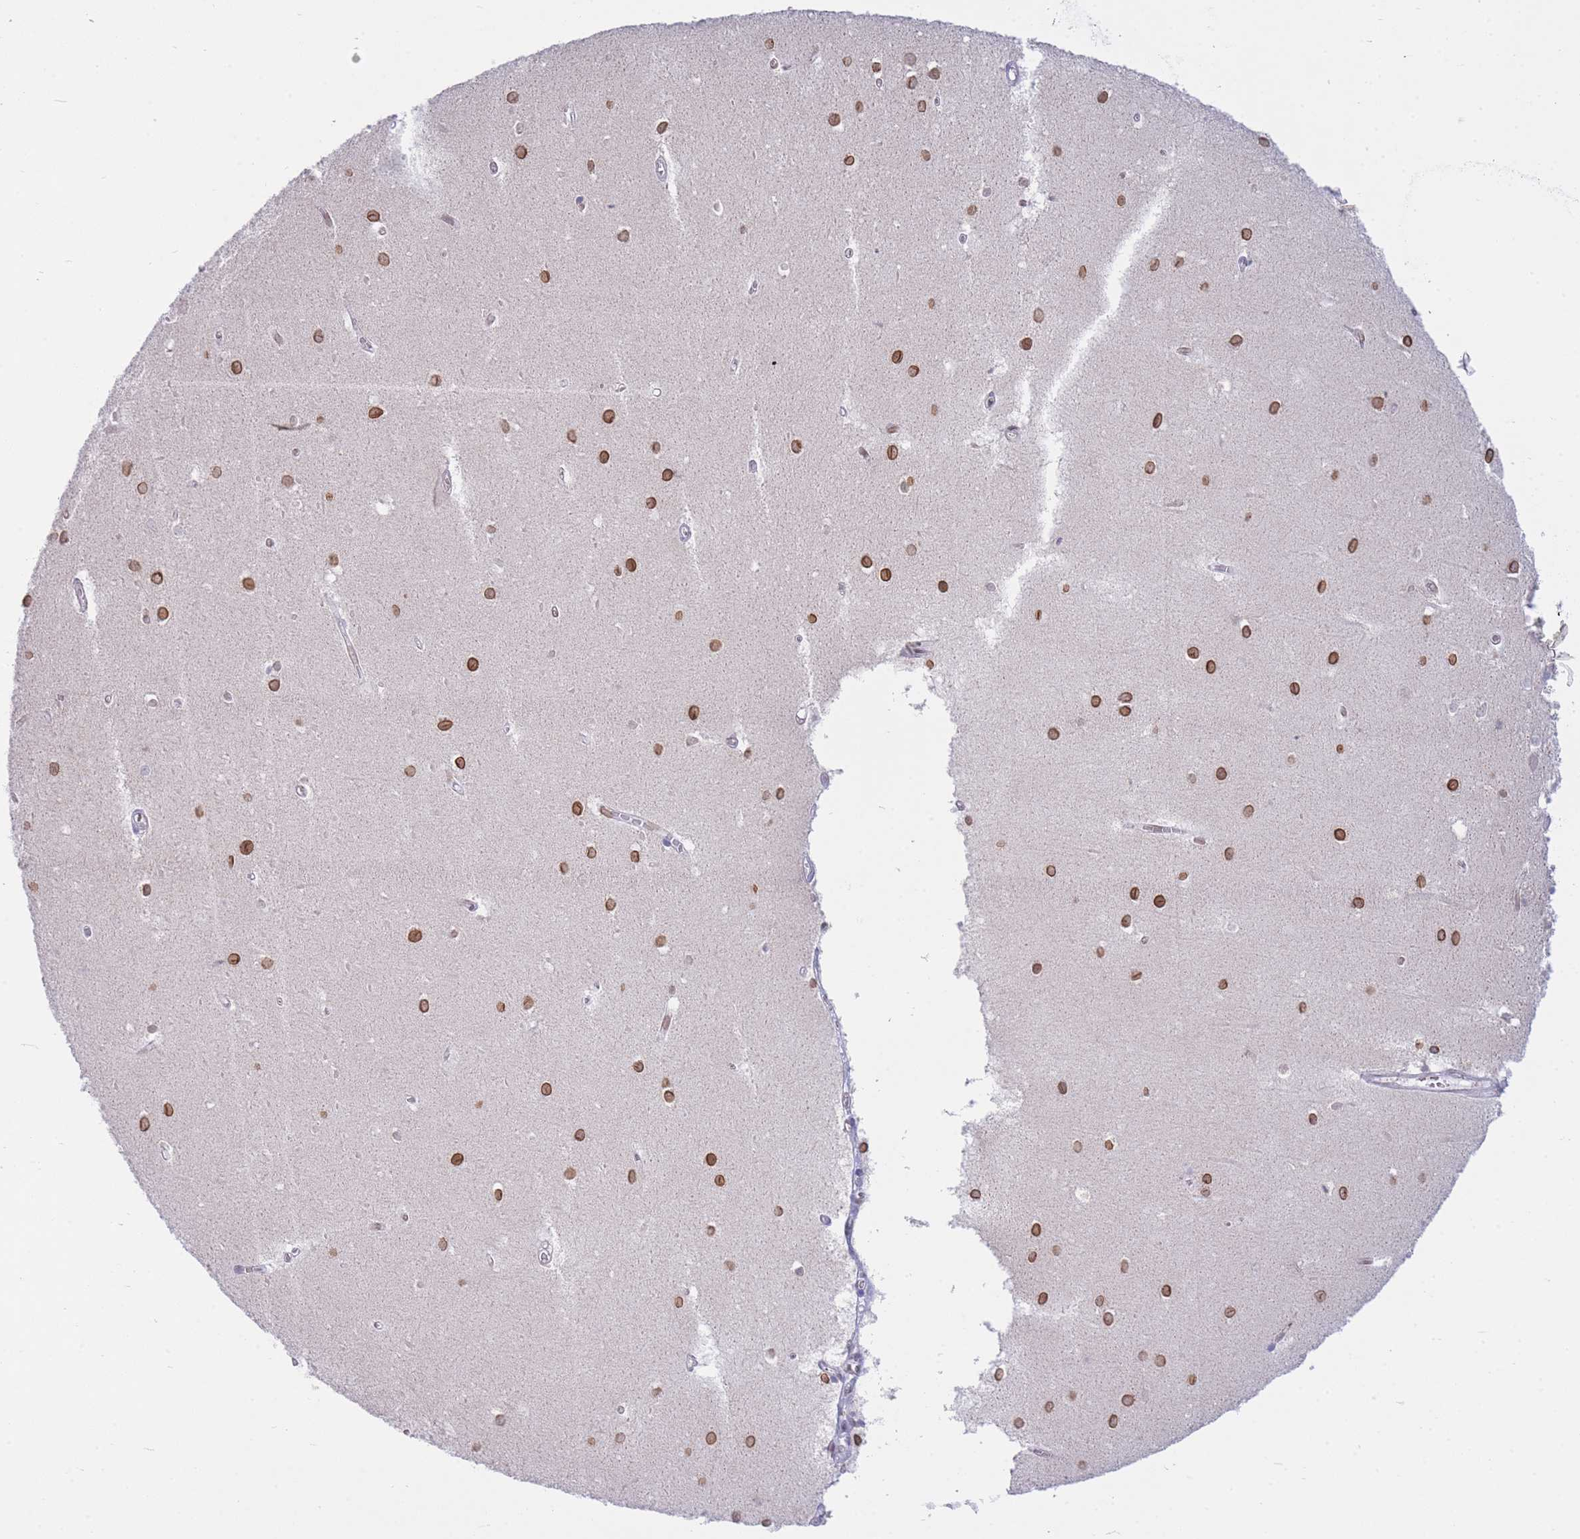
{"staining": {"intensity": "moderate", "quantity": "25%-75%", "location": "cytoplasmic/membranous,nuclear"}, "tissue": "cerebellum", "cell_type": "Cells in granular layer", "image_type": "normal", "snomed": [{"axis": "morphology", "description": "Normal tissue, NOS"}, {"axis": "topography", "description": "Cerebellum"}], "caption": "Brown immunohistochemical staining in unremarkable cerebellum demonstrates moderate cytoplasmic/membranous,nuclear positivity in about 25%-75% of cells in granular layer. (DAB IHC with brightfield microscopy, high magnification).", "gene": "NANP", "patient": {"sex": "male", "age": 54}}